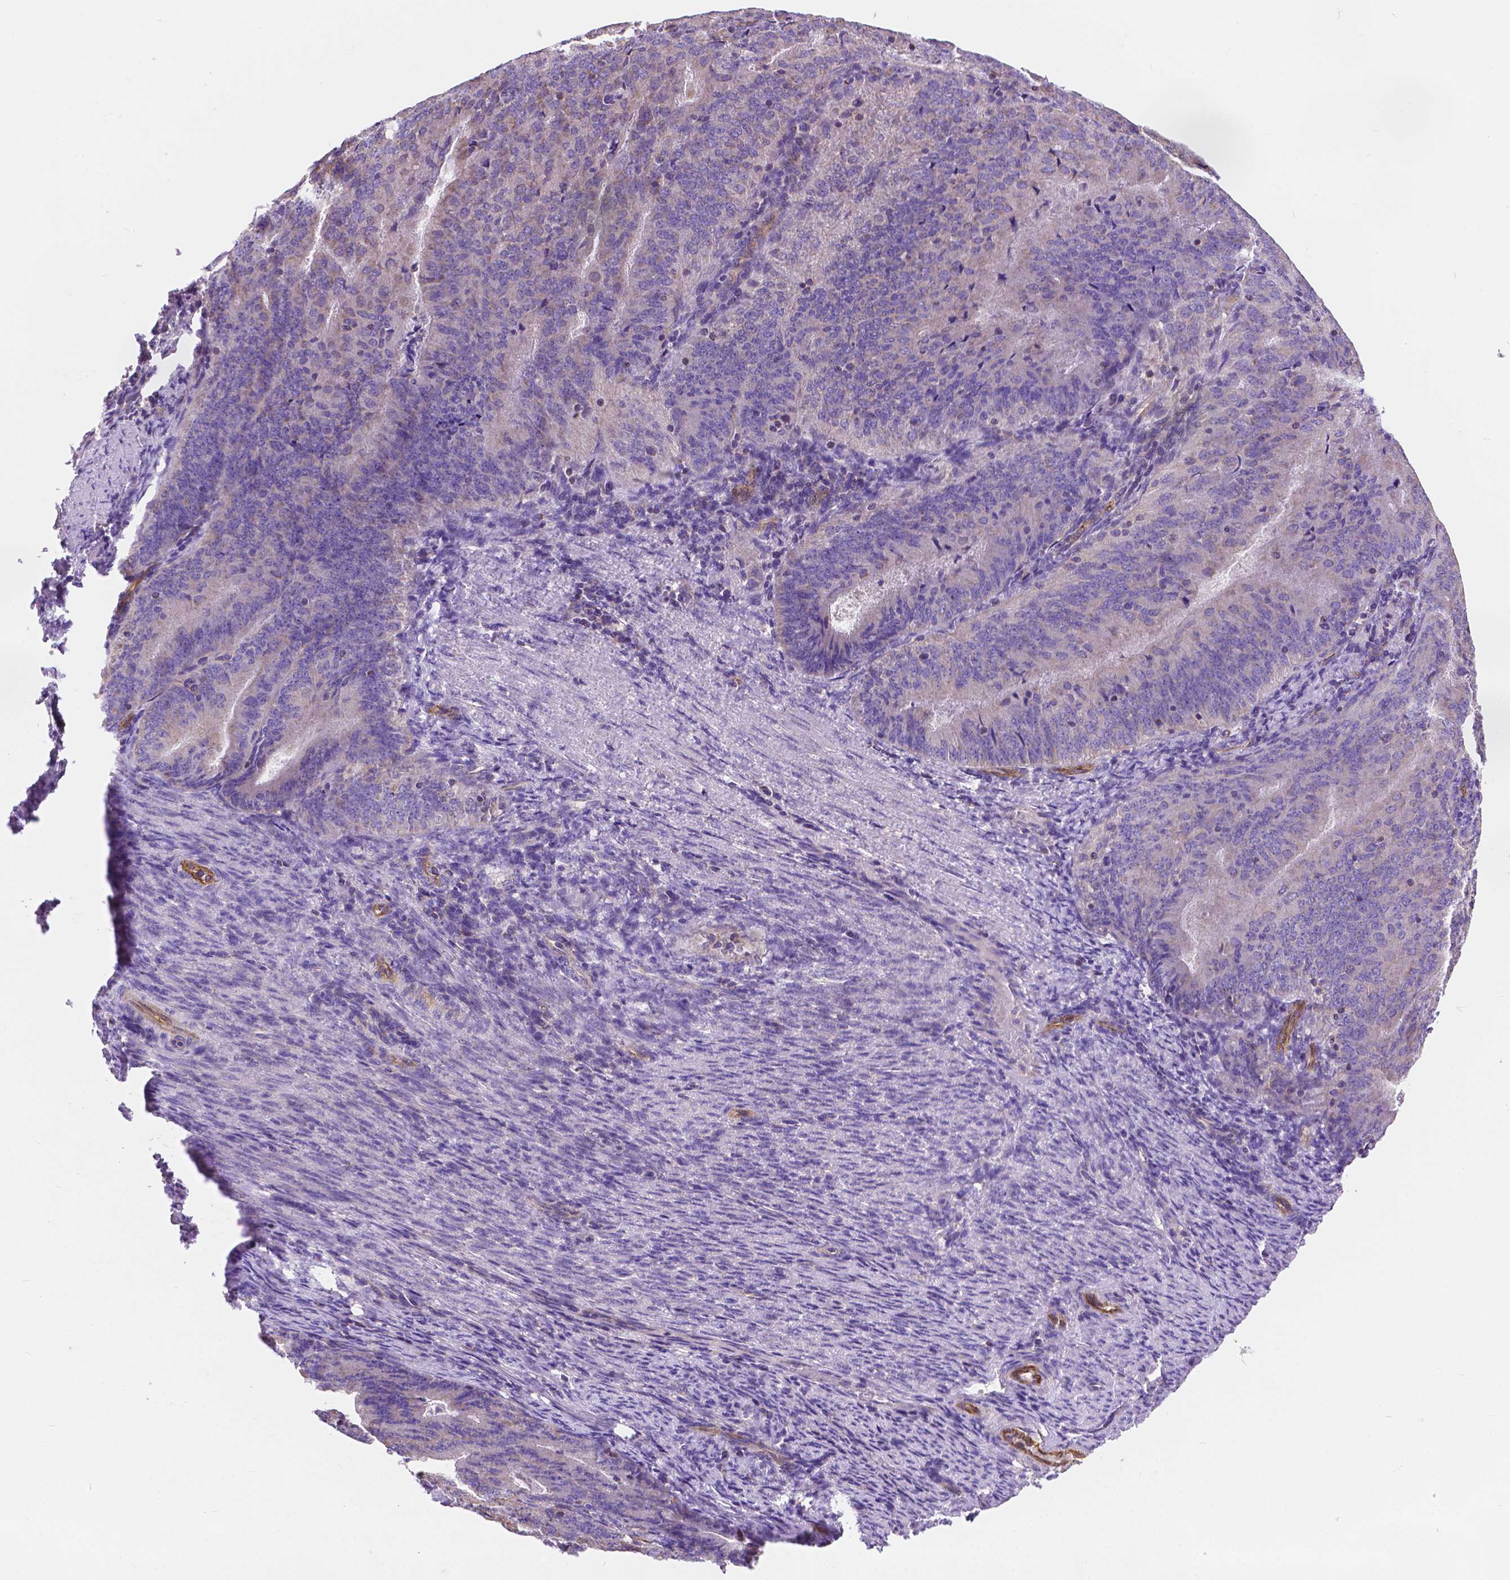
{"staining": {"intensity": "negative", "quantity": "none", "location": "none"}, "tissue": "endometrial cancer", "cell_type": "Tumor cells", "image_type": "cancer", "snomed": [{"axis": "morphology", "description": "Adenocarcinoma, NOS"}, {"axis": "topography", "description": "Endometrium"}], "caption": "The IHC photomicrograph has no significant expression in tumor cells of endometrial cancer tissue.", "gene": "RAB20", "patient": {"sex": "female", "age": 57}}